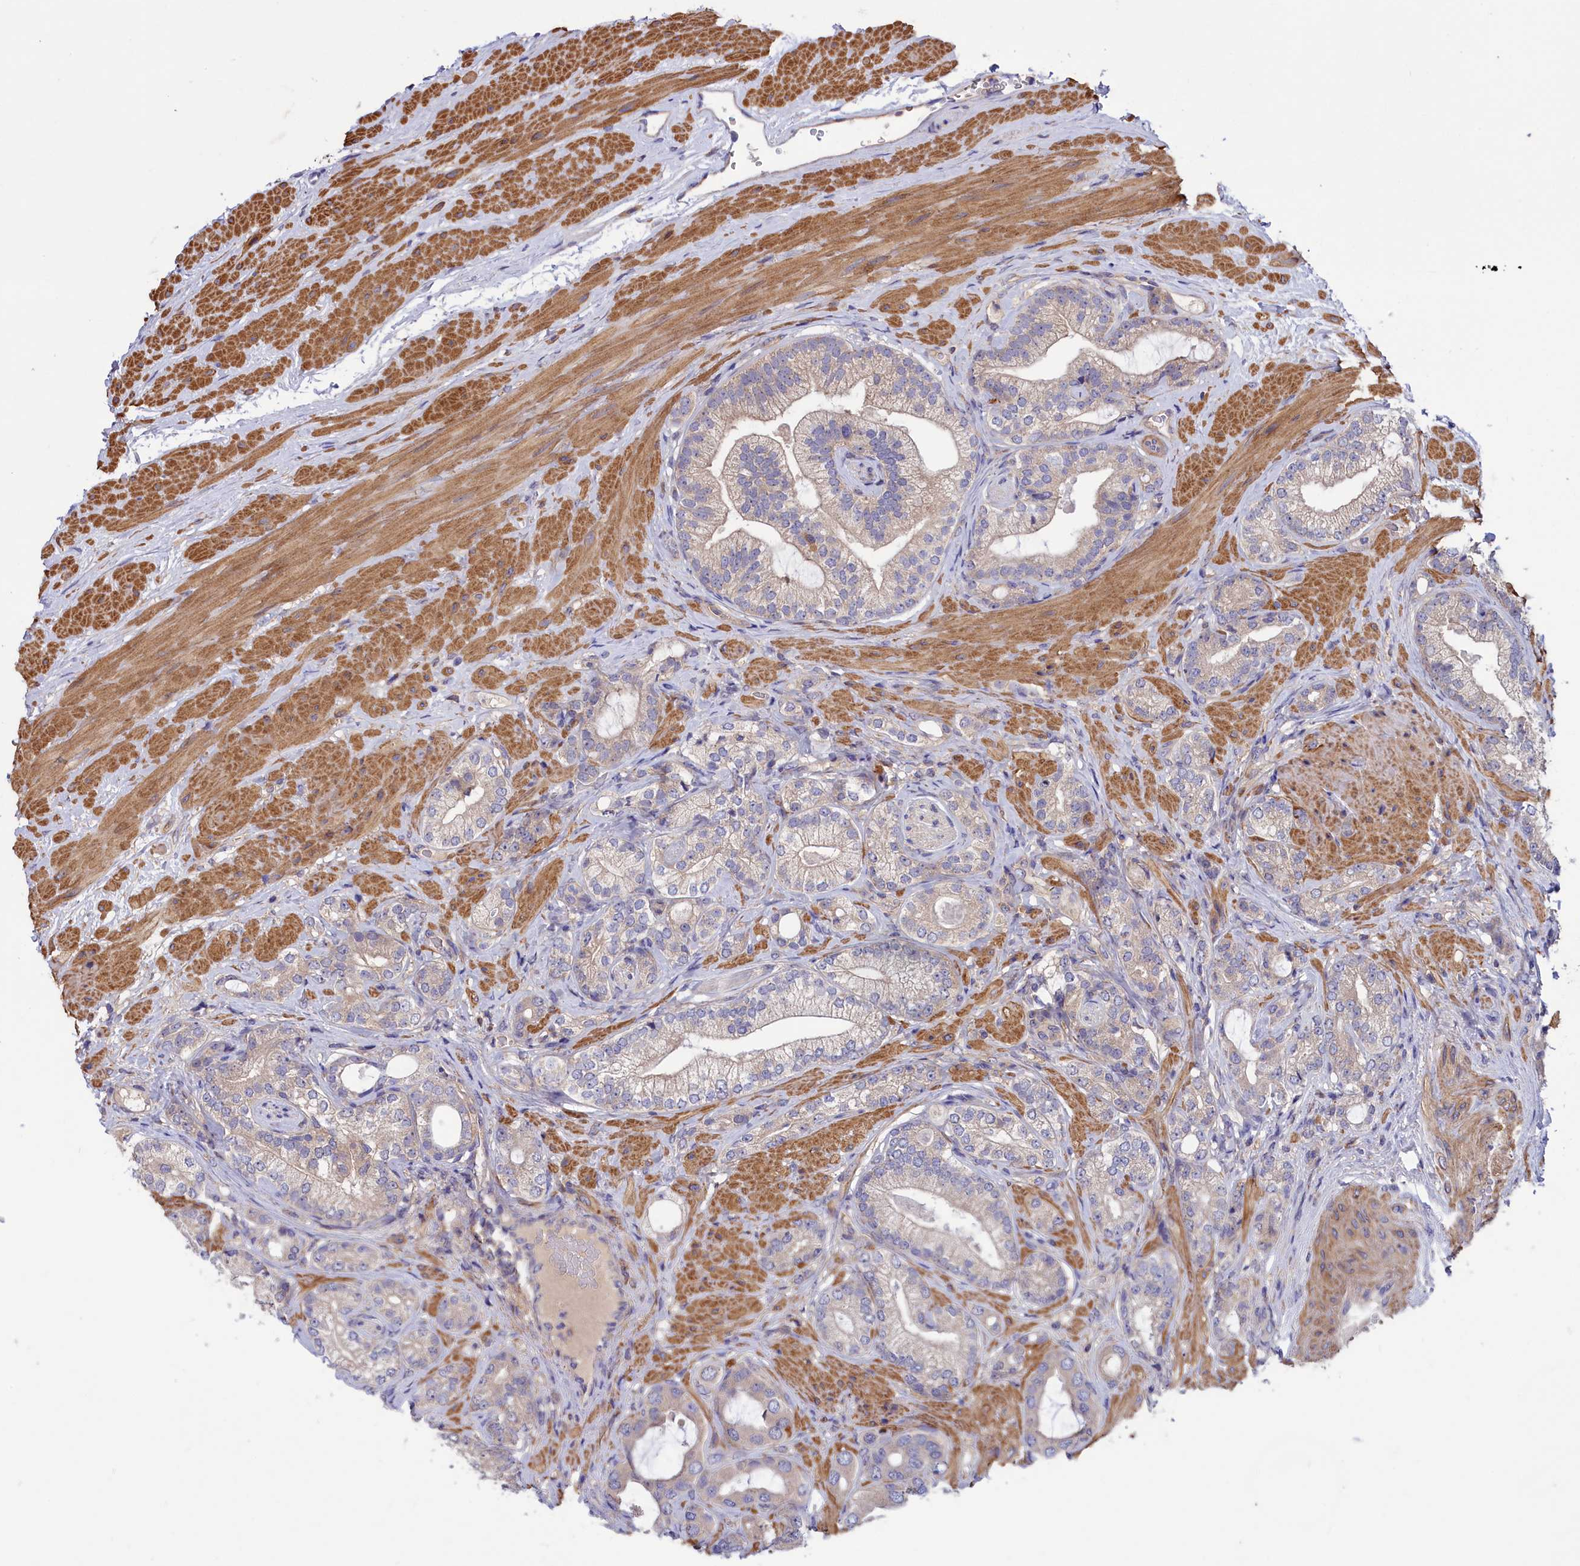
{"staining": {"intensity": "negative", "quantity": "none", "location": "none"}, "tissue": "prostate cancer", "cell_type": "Tumor cells", "image_type": "cancer", "snomed": [{"axis": "morphology", "description": "Adenocarcinoma, Low grade"}, {"axis": "topography", "description": "Prostate"}], "caption": "Immunohistochemistry (IHC) histopathology image of human low-grade adenocarcinoma (prostate) stained for a protein (brown), which exhibits no positivity in tumor cells.", "gene": "AMDHD2", "patient": {"sex": "male", "age": 57}}